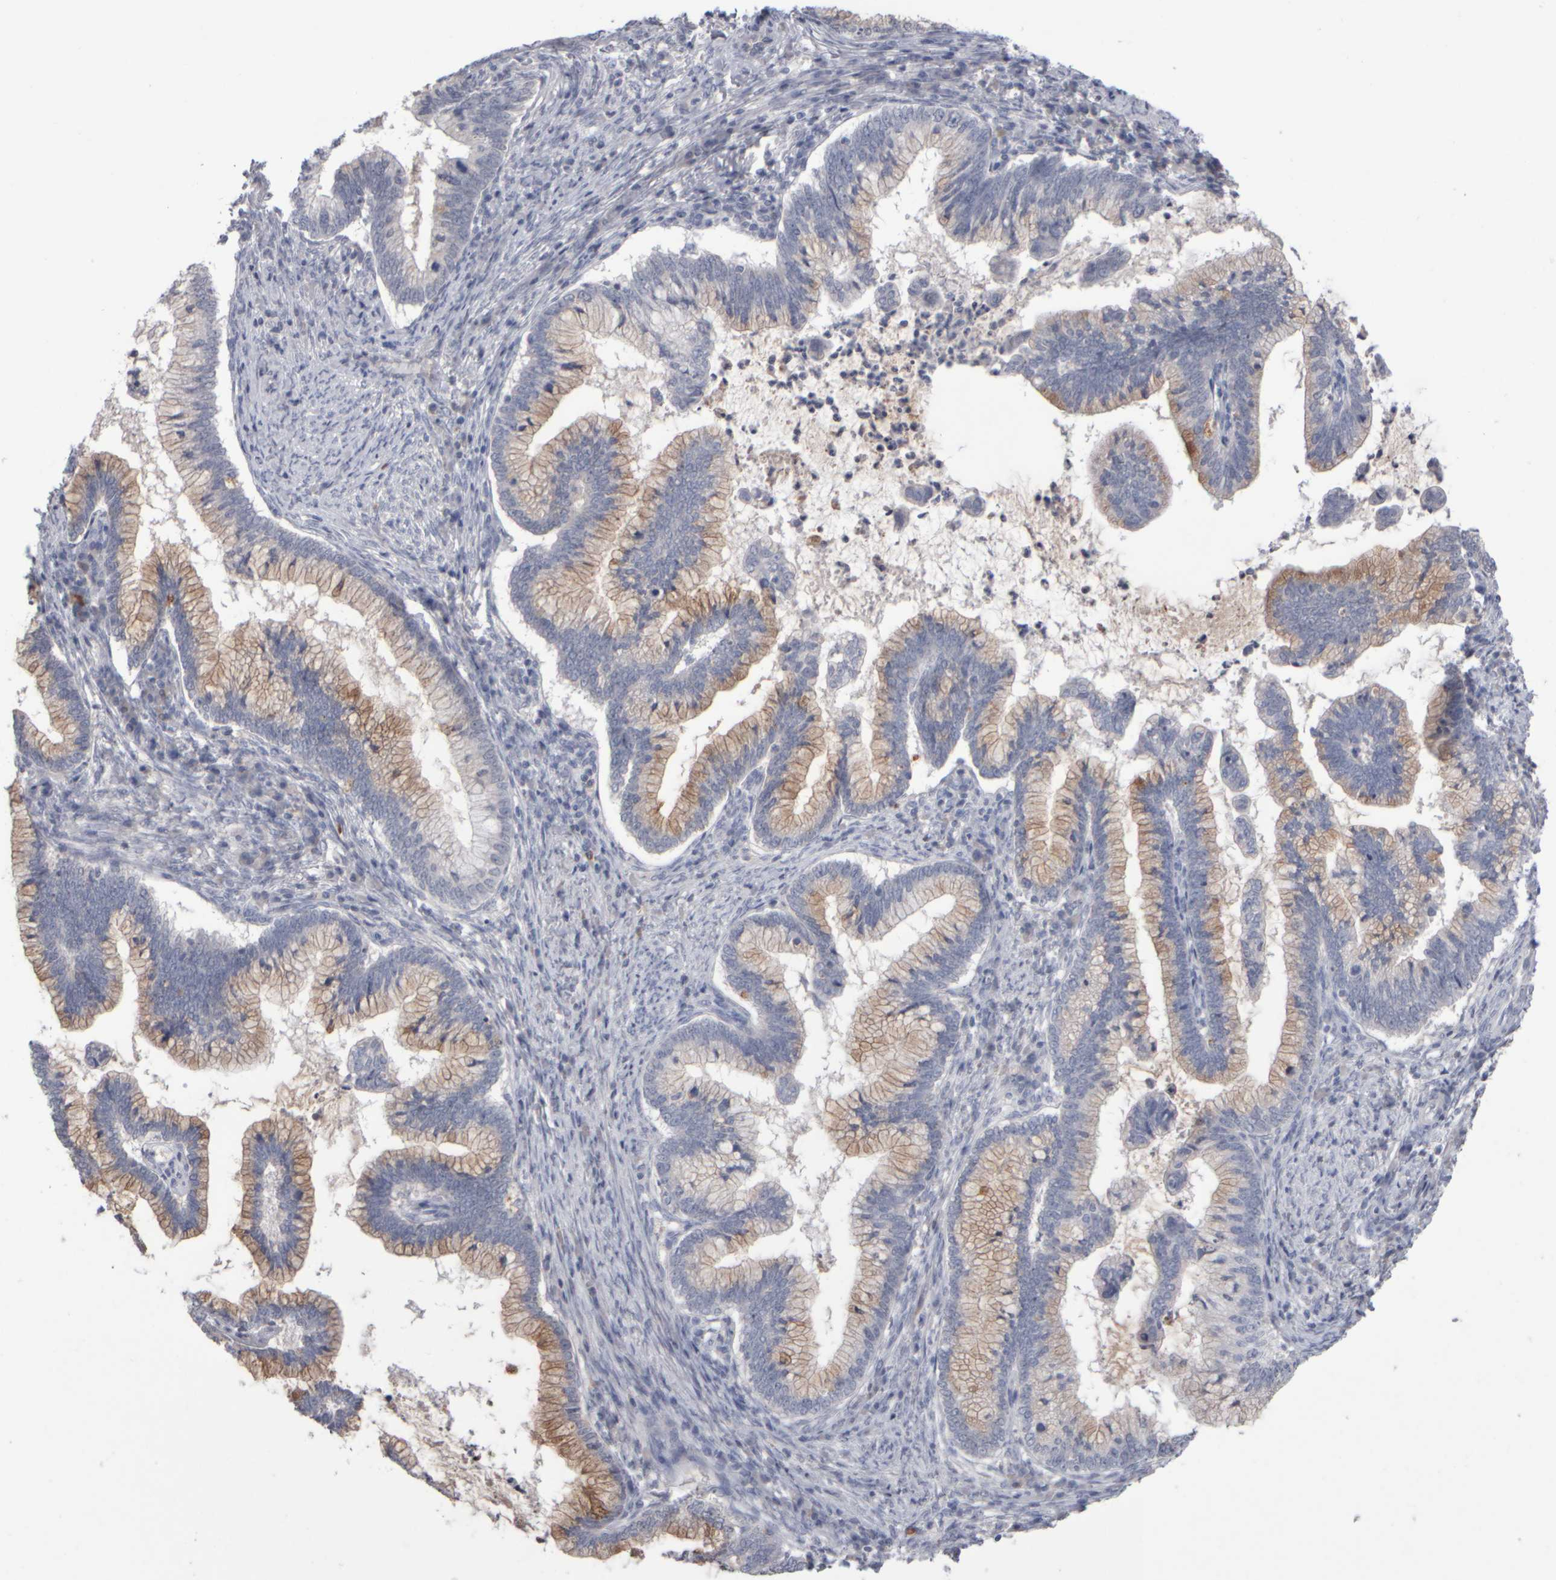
{"staining": {"intensity": "moderate", "quantity": "25%-75%", "location": "cytoplasmic/membranous"}, "tissue": "cervical cancer", "cell_type": "Tumor cells", "image_type": "cancer", "snomed": [{"axis": "morphology", "description": "Adenocarcinoma, NOS"}, {"axis": "topography", "description": "Cervix"}], "caption": "Immunohistochemistry (DAB (3,3'-diaminobenzidine)) staining of adenocarcinoma (cervical) demonstrates moderate cytoplasmic/membranous protein staining in about 25%-75% of tumor cells.", "gene": "EPHX2", "patient": {"sex": "female", "age": 36}}